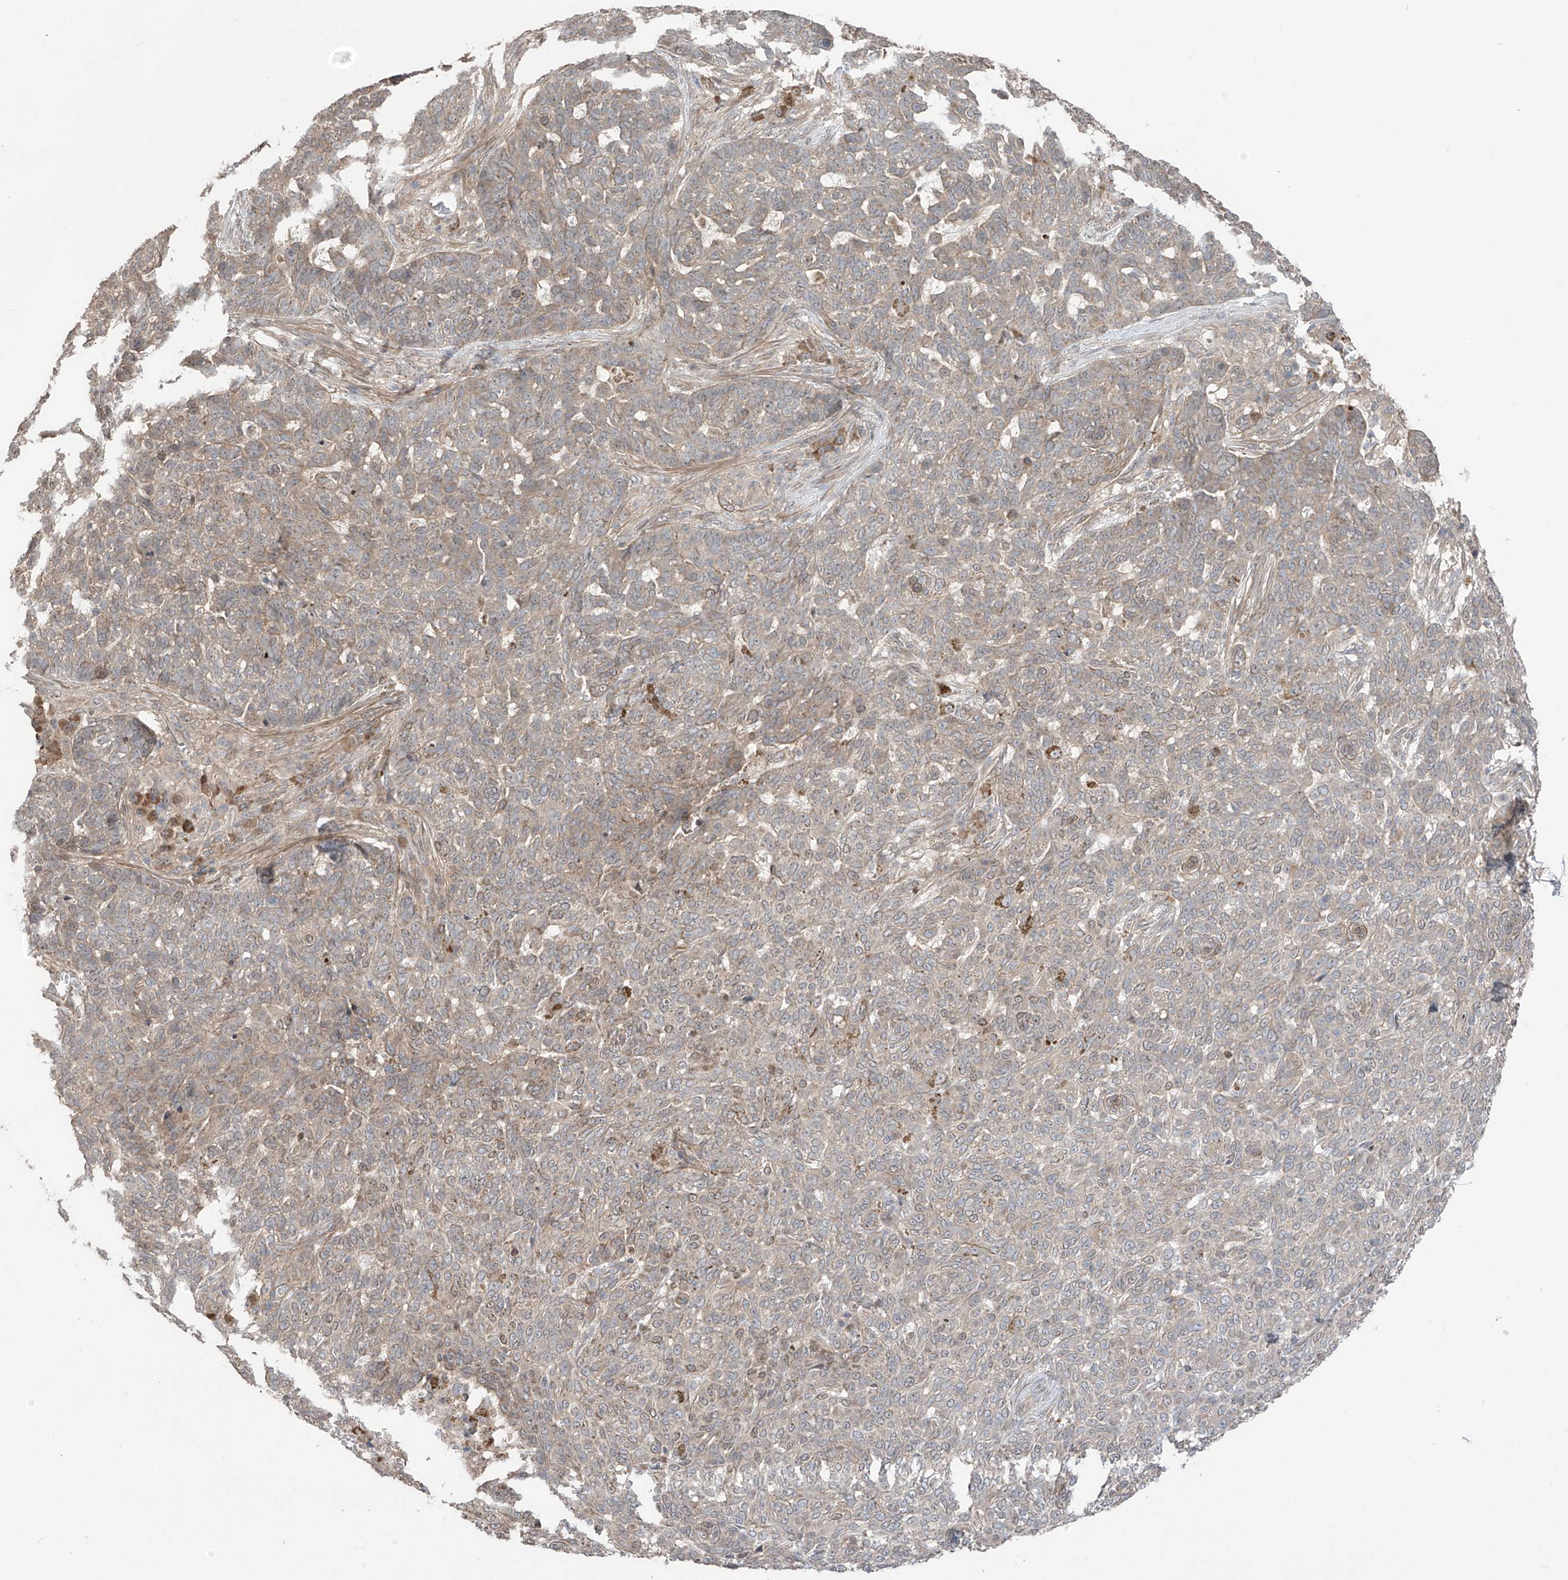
{"staining": {"intensity": "weak", "quantity": "25%-75%", "location": "cytoplasmic/membranous"}, "tissue": "skin cancer", "cell_type": "Tumor cells", "image_type": "cancer", "snomed": [{"axis": "morphology", "description": "Basal cell carcinoma"}, {"axis": "topography", "description": "Skin"}], "caption": "Immunohistochemical staining of skin basal cell carcinoma shows weak cytoplasmic/membranous protein staining in about 25%-75% of tumor cells. (IHC, brightfield microscopy, high magnification).", "gene": "LRRC74A", "patient": {"sex": "male", "age": 85}}